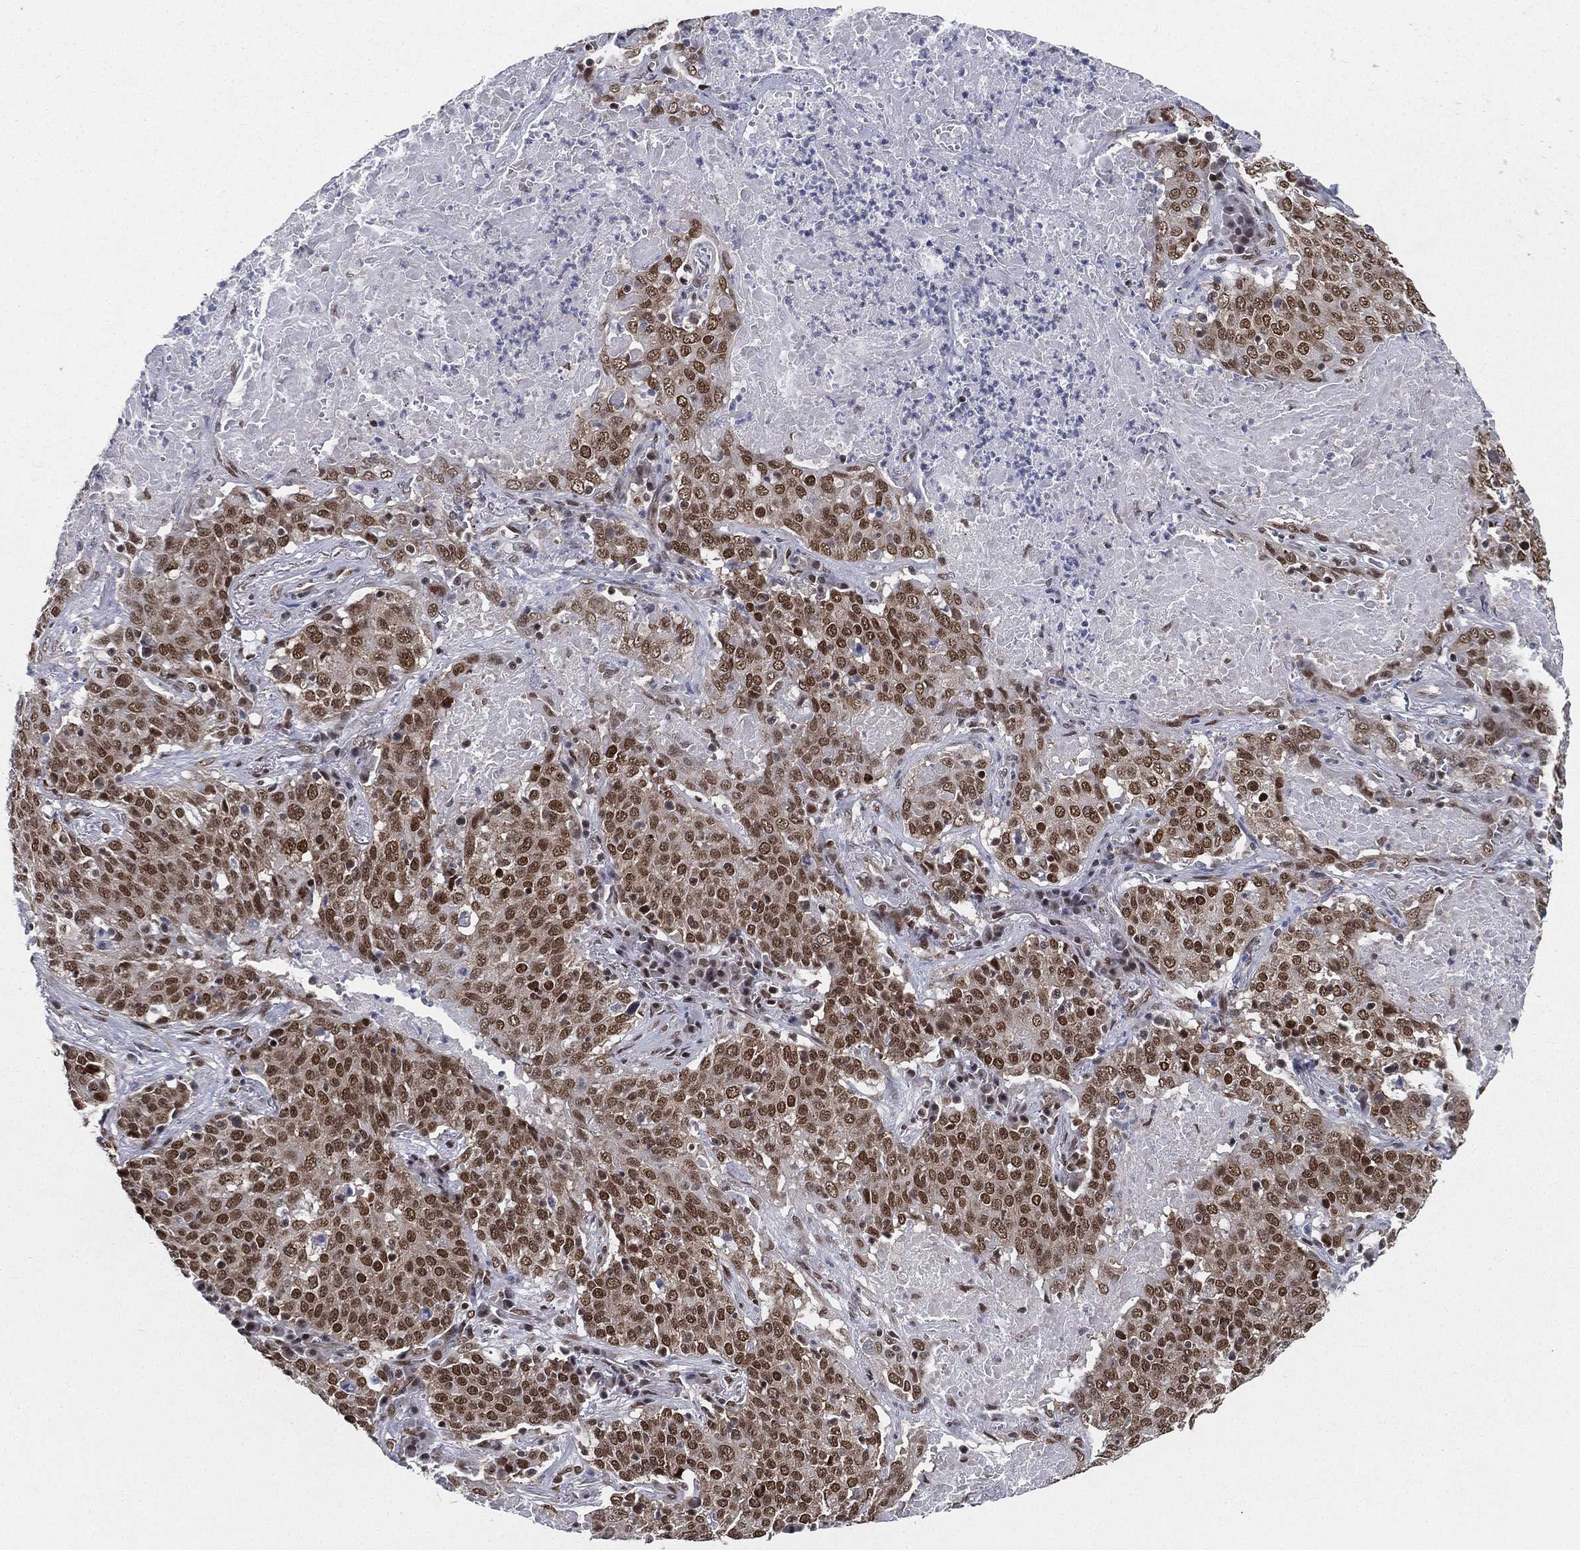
{"staining": {"intensity": "strong", "quantity": ">75%", "location": "nuclear"}, "tissue": "lung cancer", "cell_type": "Tumor cells", "image_type": "cancer", "snomed": [{"axis": "morphology", "description": "Squamous cell carcinoma, NOS"}, {"axis": "topography", "description": "Lung"}], "caption": "Strong nuclear expression is seen in about >75% of tumor cells in lung cancer (squamous cell carcinoma).", "gene": "FUBP3", "patient": {"sex": "male", "age": 82}}